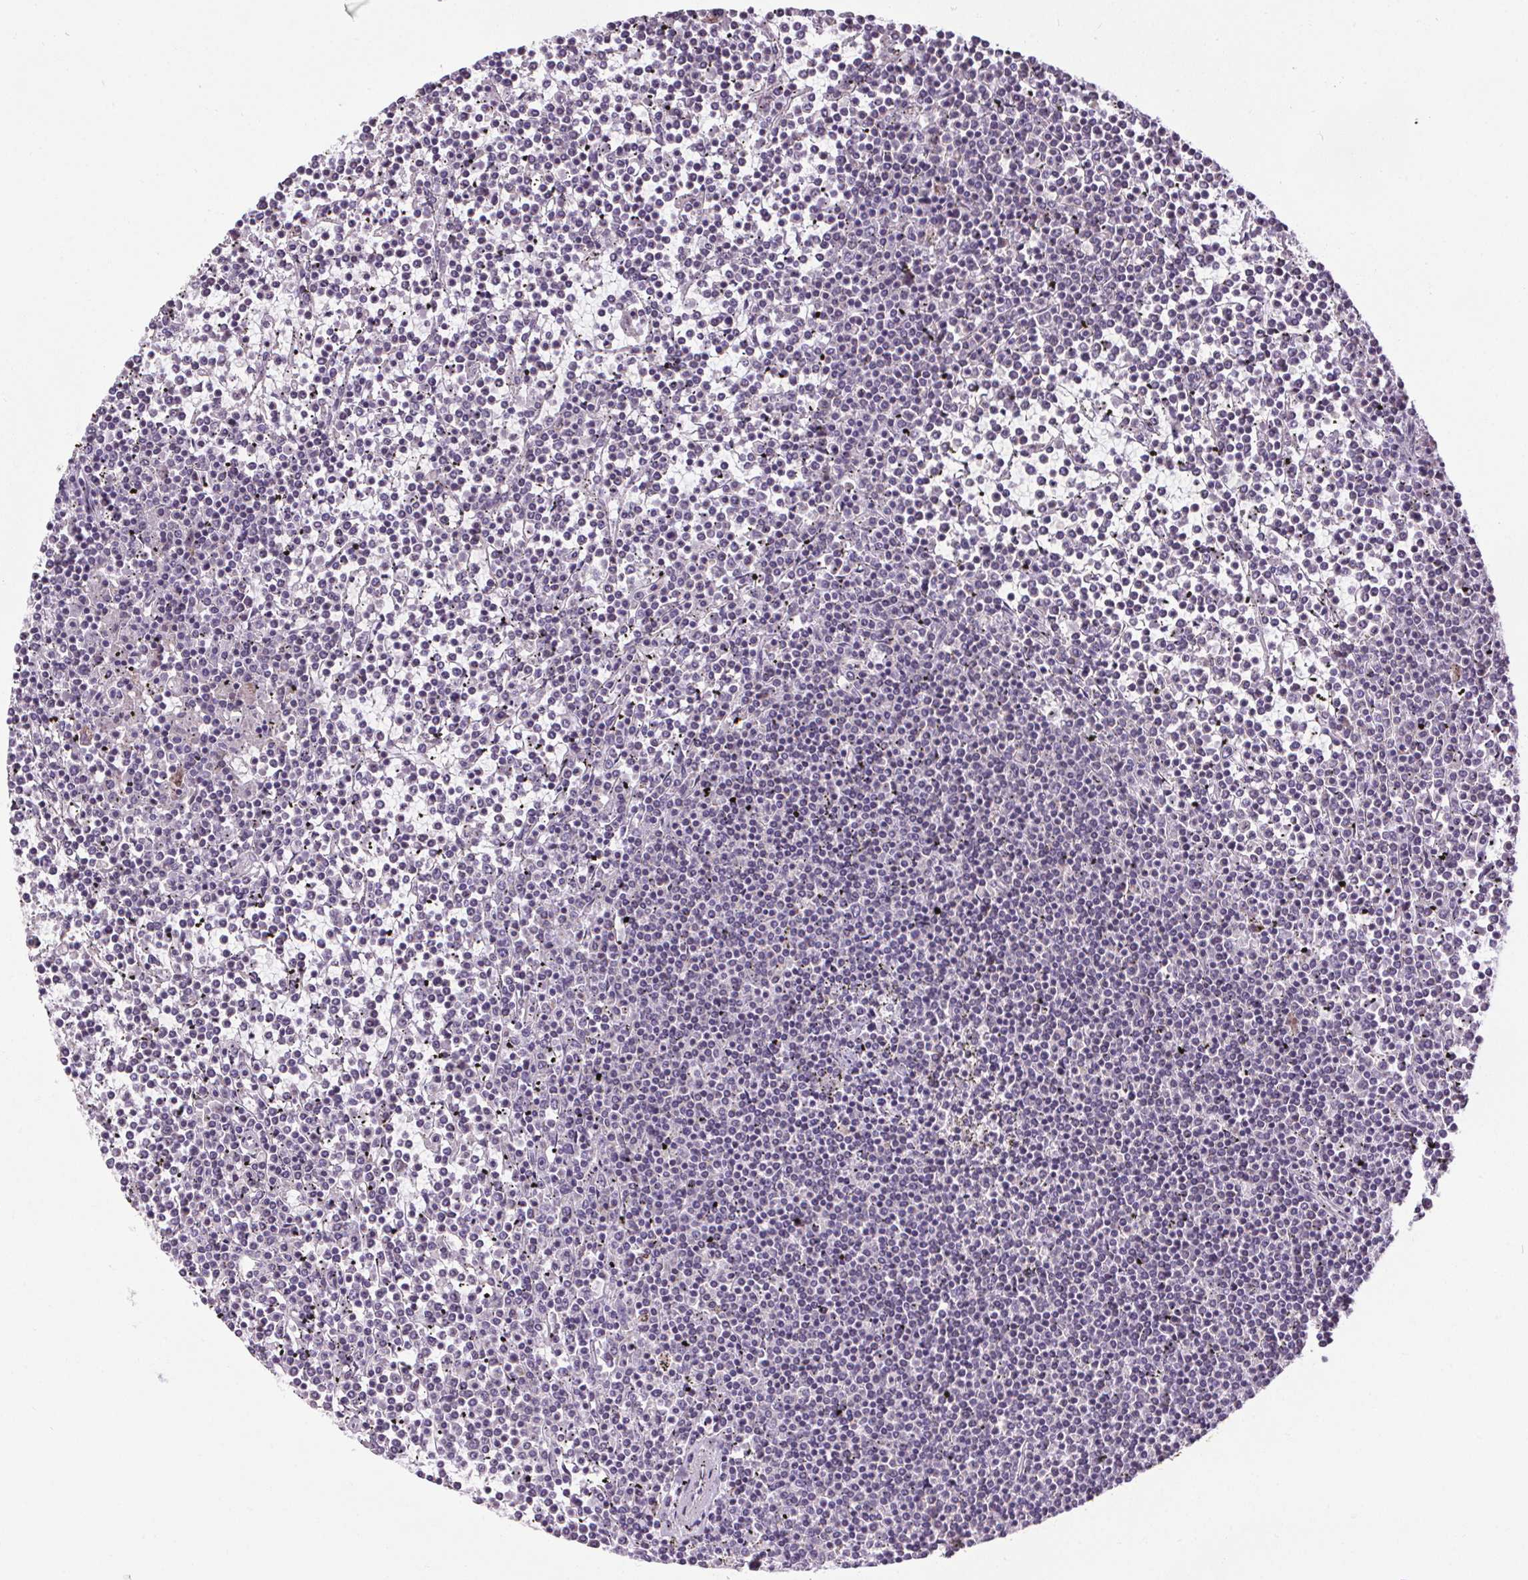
{"staining": {"intensity": "negative", "quantity": "none", "location": "none"}, "tissue": "lymphoma", "cell_type": "Tumor cells", "image_type": "cancer", "snomed": [{"axis": "morphology", "description": "Malignant lymphoma, non-Hodgkin's type, Low grade"}, {"axis": "topography", "description": "Spleen"}], "caption": "There is no significant expression in tumor cells of lymphoma. (IHC, brightfield microscopy, high magnification).", "gene": "SLC2A9", "patient": {"sex": "female", "age": 19}}